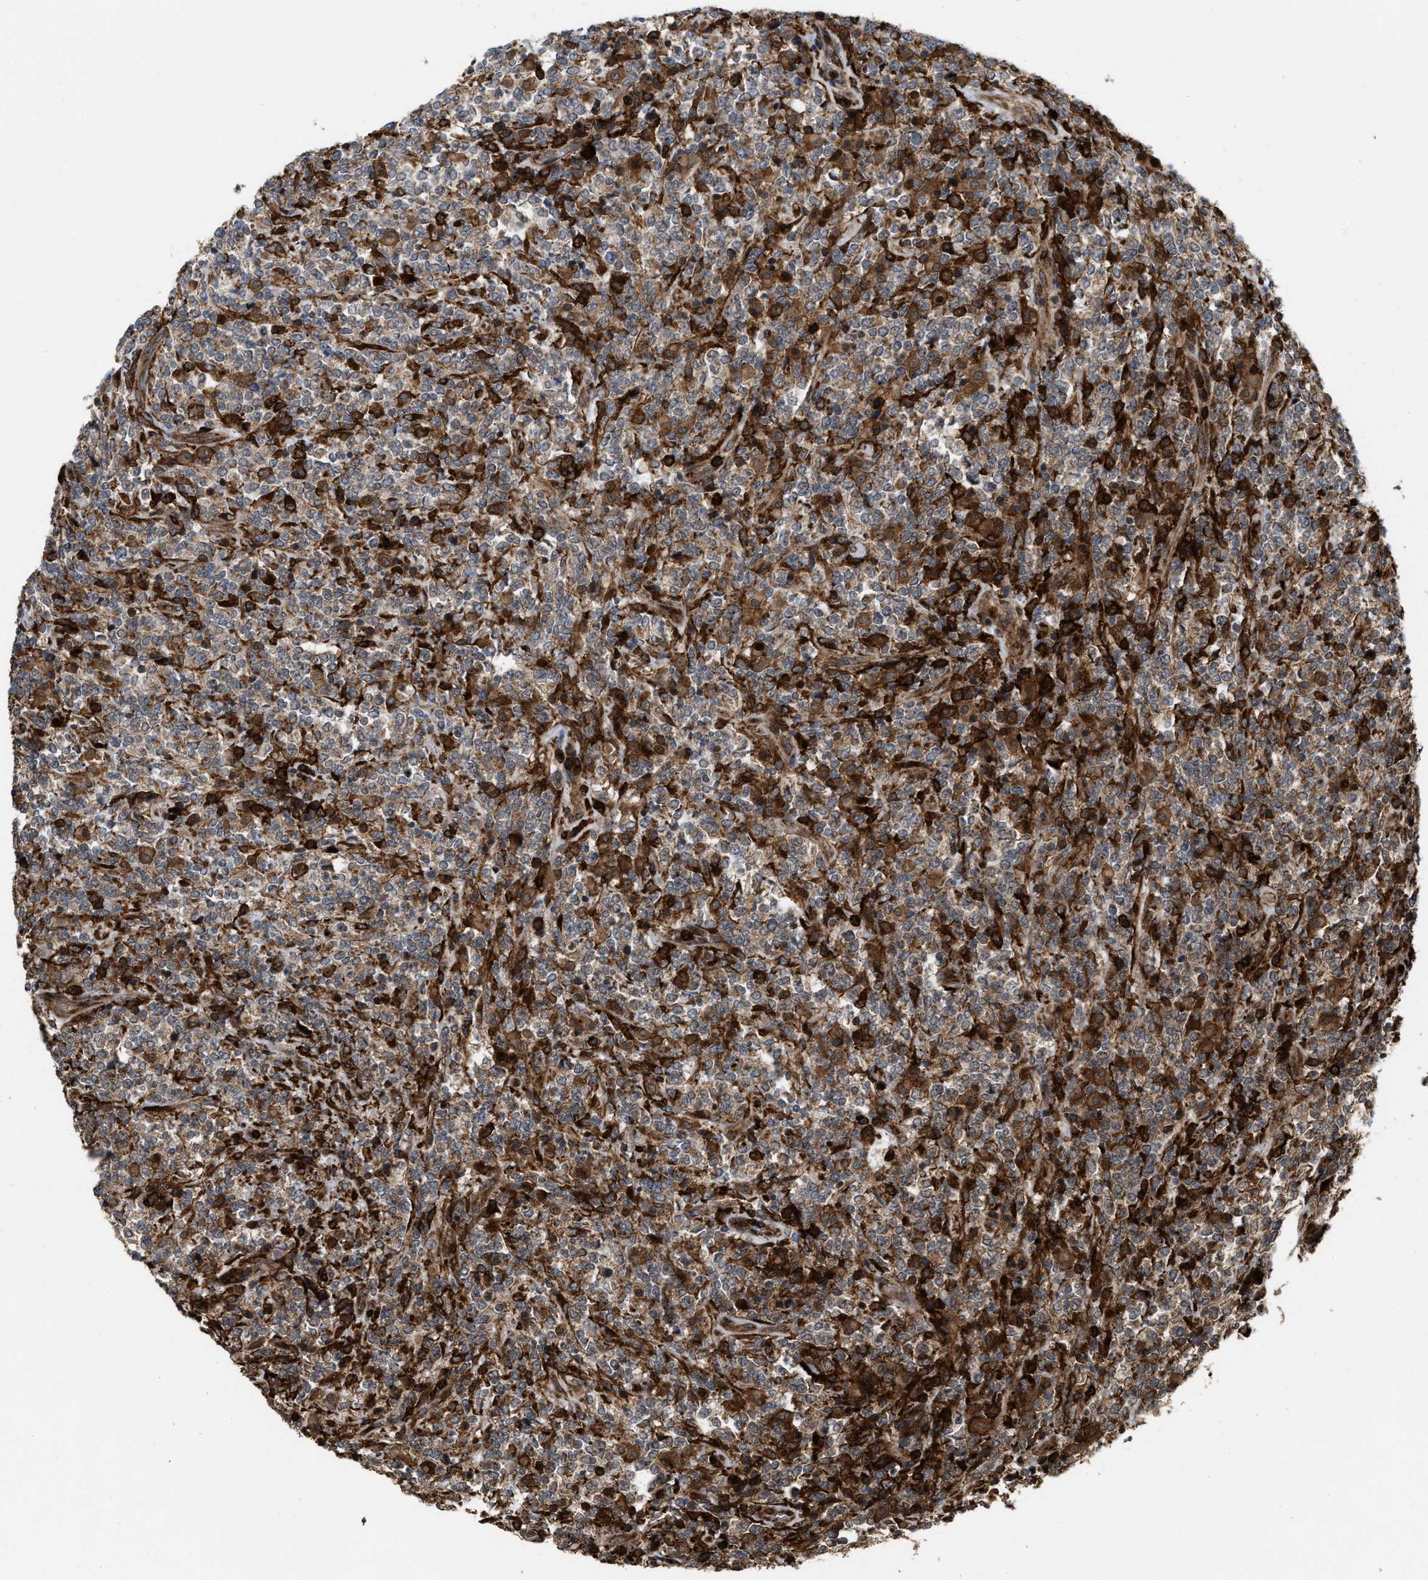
{"staining": {"intensity": "moderate", "quantity": ">75%", "location": "cytoplasmic/membranous"}, "tissue": "lymphoma", "cell_type": "Tumor cells", "image_type": "cancer", "snomed": [{"axis": "morphology", "description": "Malignant lymphoma, non-Hodgkin's type, High grade"}, {"axis": "topography", "description": "Soft tissue"}], "caption": "Approximately >75% of tumor cells in human lymphoma reveal moderate cytoplasmic/membranous protein expression as visualized by brown immunohistochemical staining.", "gene": "IQCE", "patient": {"sex": "male", "age": 18}}